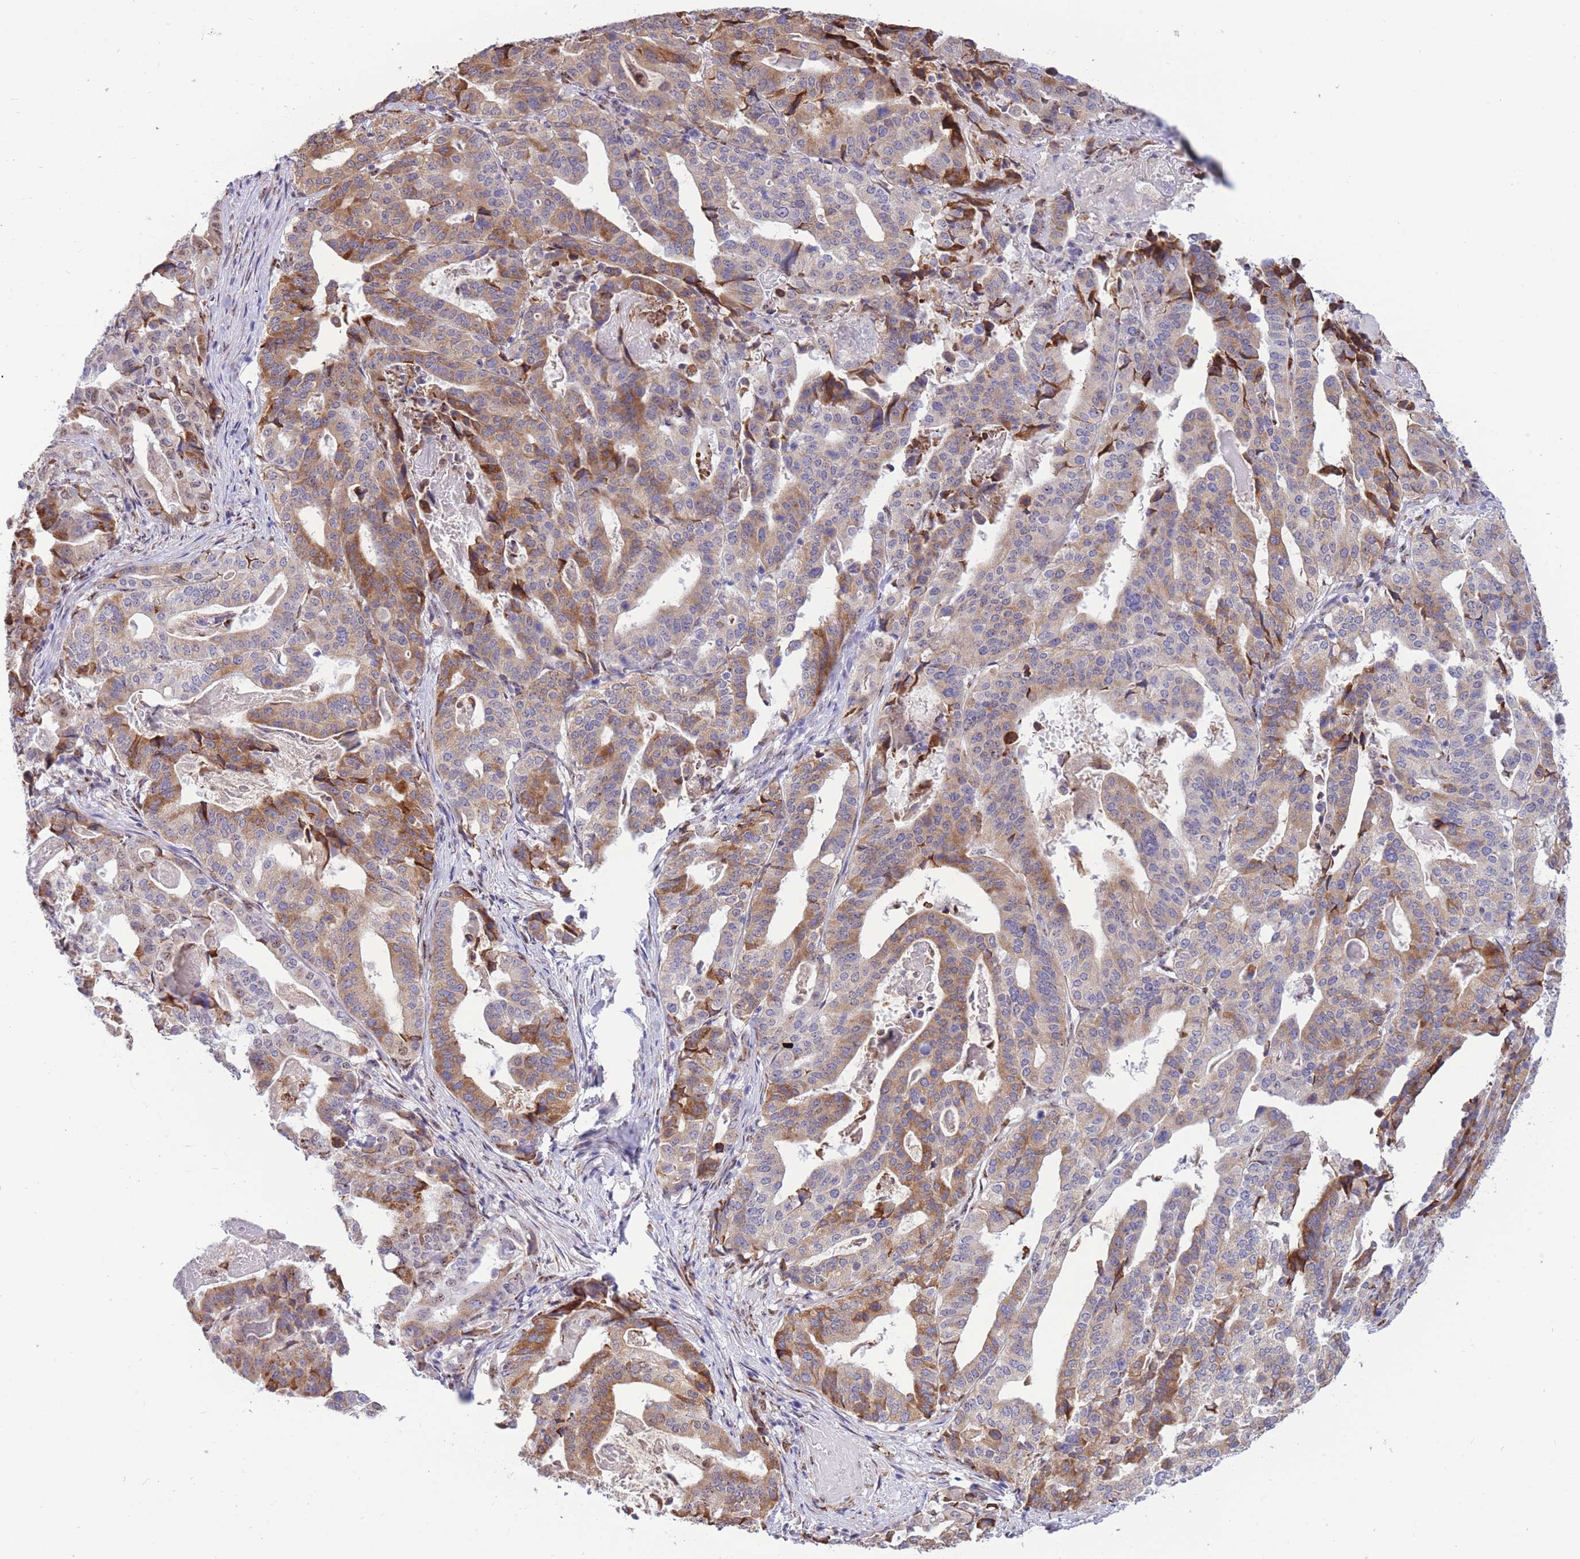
{"staining": {"intensity": "moderate", "quantity": ">75%", "location": "cytoplasmic/membranous"}, "tissue": "stomach cancer", "cell_type": "Tumor cells", "image_type": "cancer", "snomed": [{"axis": "morphology", "description": "Adenocarcinoma, NOS"}, {"axis": "topography", "description": "Stomach"}], "caption": "A brown stain highlights moderate cytoplasmic/membranous positivity of a protein in human stomach cancer (adenocarcinoma) tumor cells. Immunohistochemistry stains the protein of interest in brown and the nuclei are stained blue.", "gene": "FAM153A", "patient": {"sex": "male", "age": 48}}